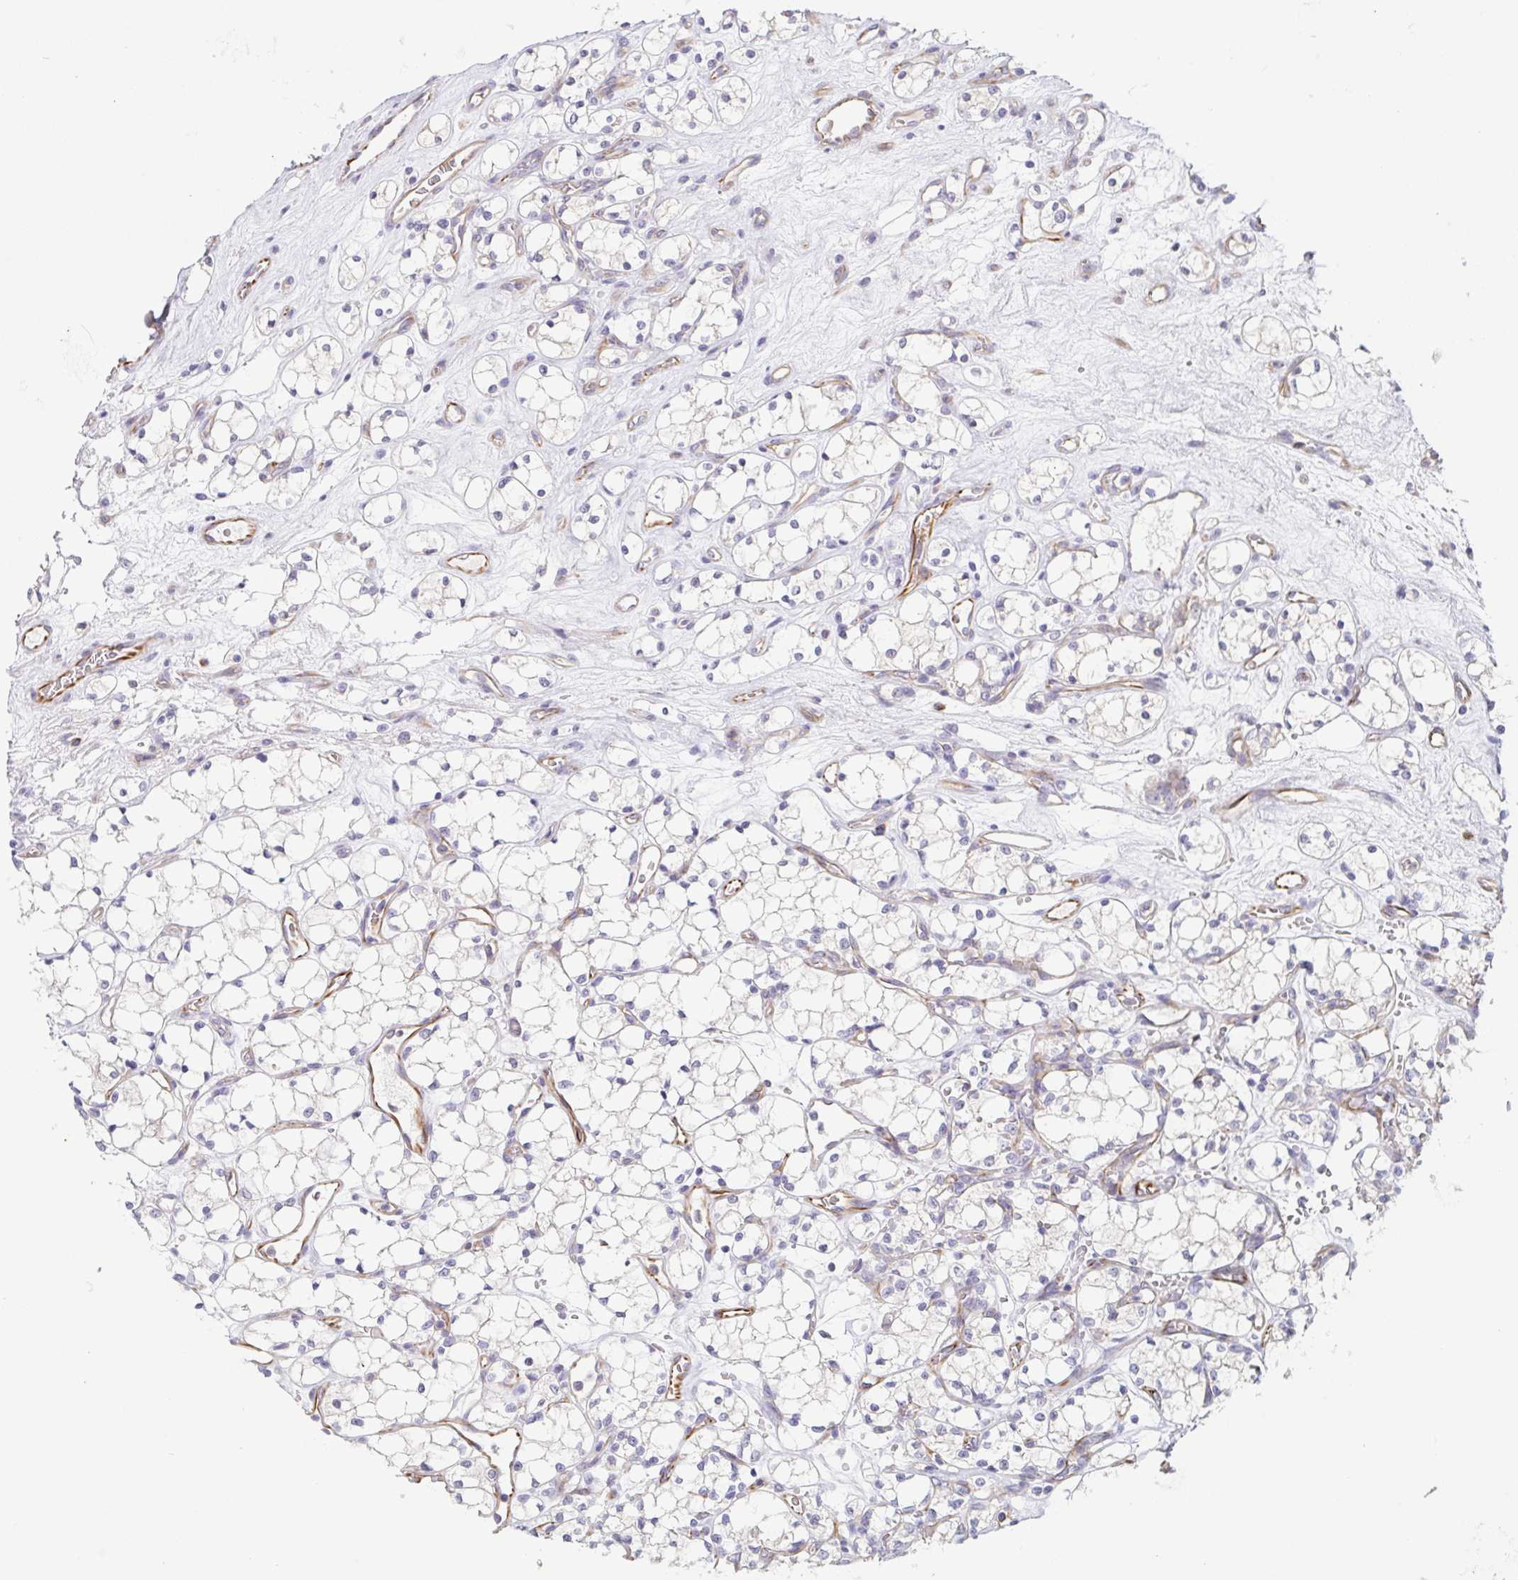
{"staining": {"intensity": "negative", "quantity": "none", "location": "none"}, "tissue": "renal cancer", "cell_type": "Tumor cells", "image_type": "cancer", "snomed": [{"axis": "morphology", "description": "Adenocarcinoma, NOS"}, {"axis": "topography", "description": "Kidney"}], "caption": "Immunohistochemical staining of renal cancer displays no significant positivity in tumor cells. (DAB immunohistochemistry, high magnification).", "gene": "COL17A1", "patient": {"sex": "female", "age": 69}}